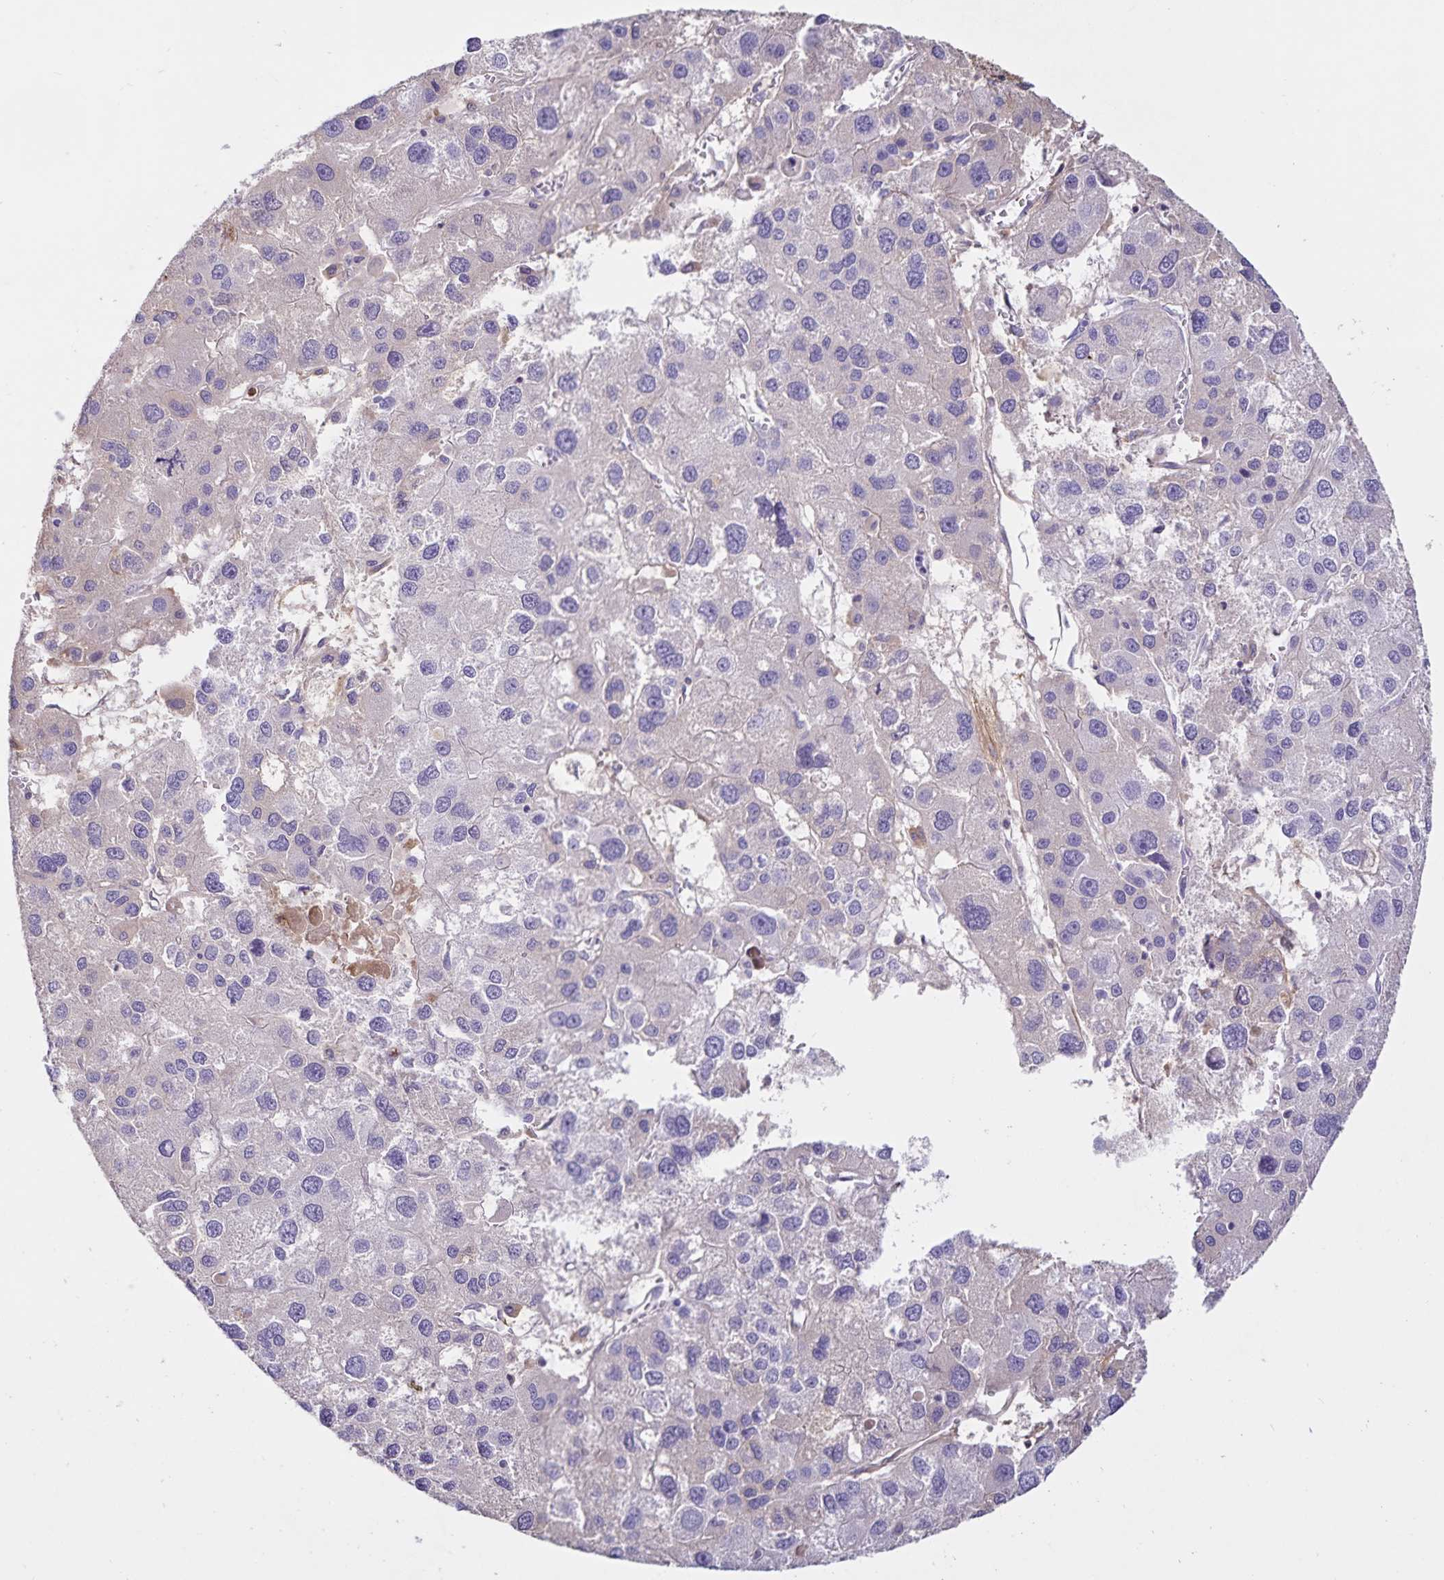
{"staining": {"intensity": "negative", "quantity": "none", "location": "none"}, "tissue": "liver cancer", "cell_type": "Tumor cells", "image_type": "cancer", "snomed": [{"axis": "morphology", "description": "Carcinoma, Hepatocellular, NOS"}, {"axis": "topography", "description": "Liver"}], "caption": "The IHC photomicrograph has no significant positivity in tumor cells of liver cancer tissue.", "gene": "FGG", "patient": {"sex": "male", "age": 73}}